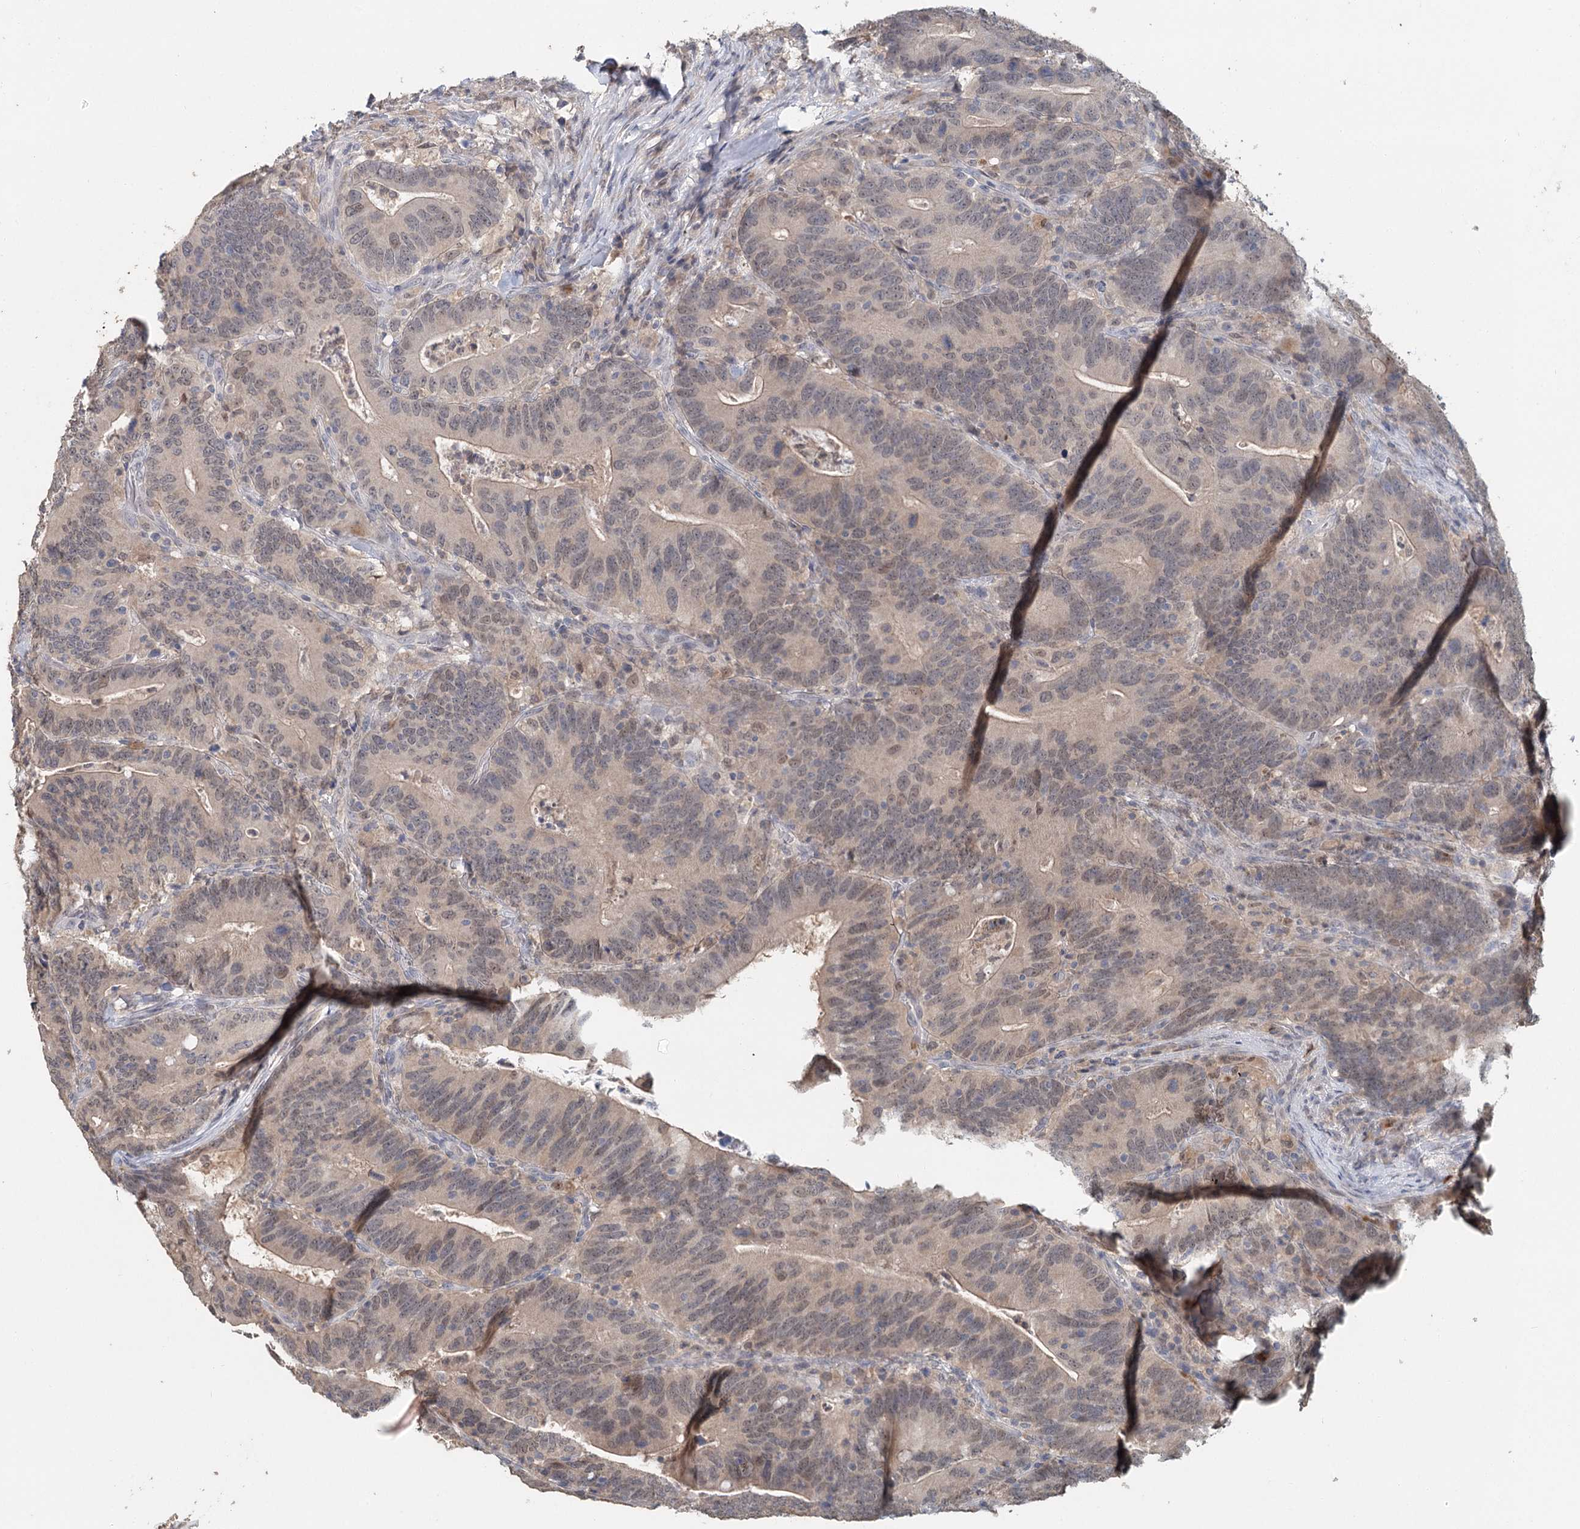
{"staining": {"intensity": "weak", "quantity": "<25%", "location": "nuclear"}, "tissue": "colorectal cancer", "cell_type": "Tumor cells", "image_type": "cancer", "snomed": [{"axis": "morphology", "description": "Adenocarcinoma, NOS"}, {"axis": "topography", "description": "Colon"}], "caption": "Protein analysis of colorectal cancer shows no significant expression in tumor cells. Nuclei are stained in blue.", "gene": "ADK", "patient": {"sex": "female", "age": 66}}